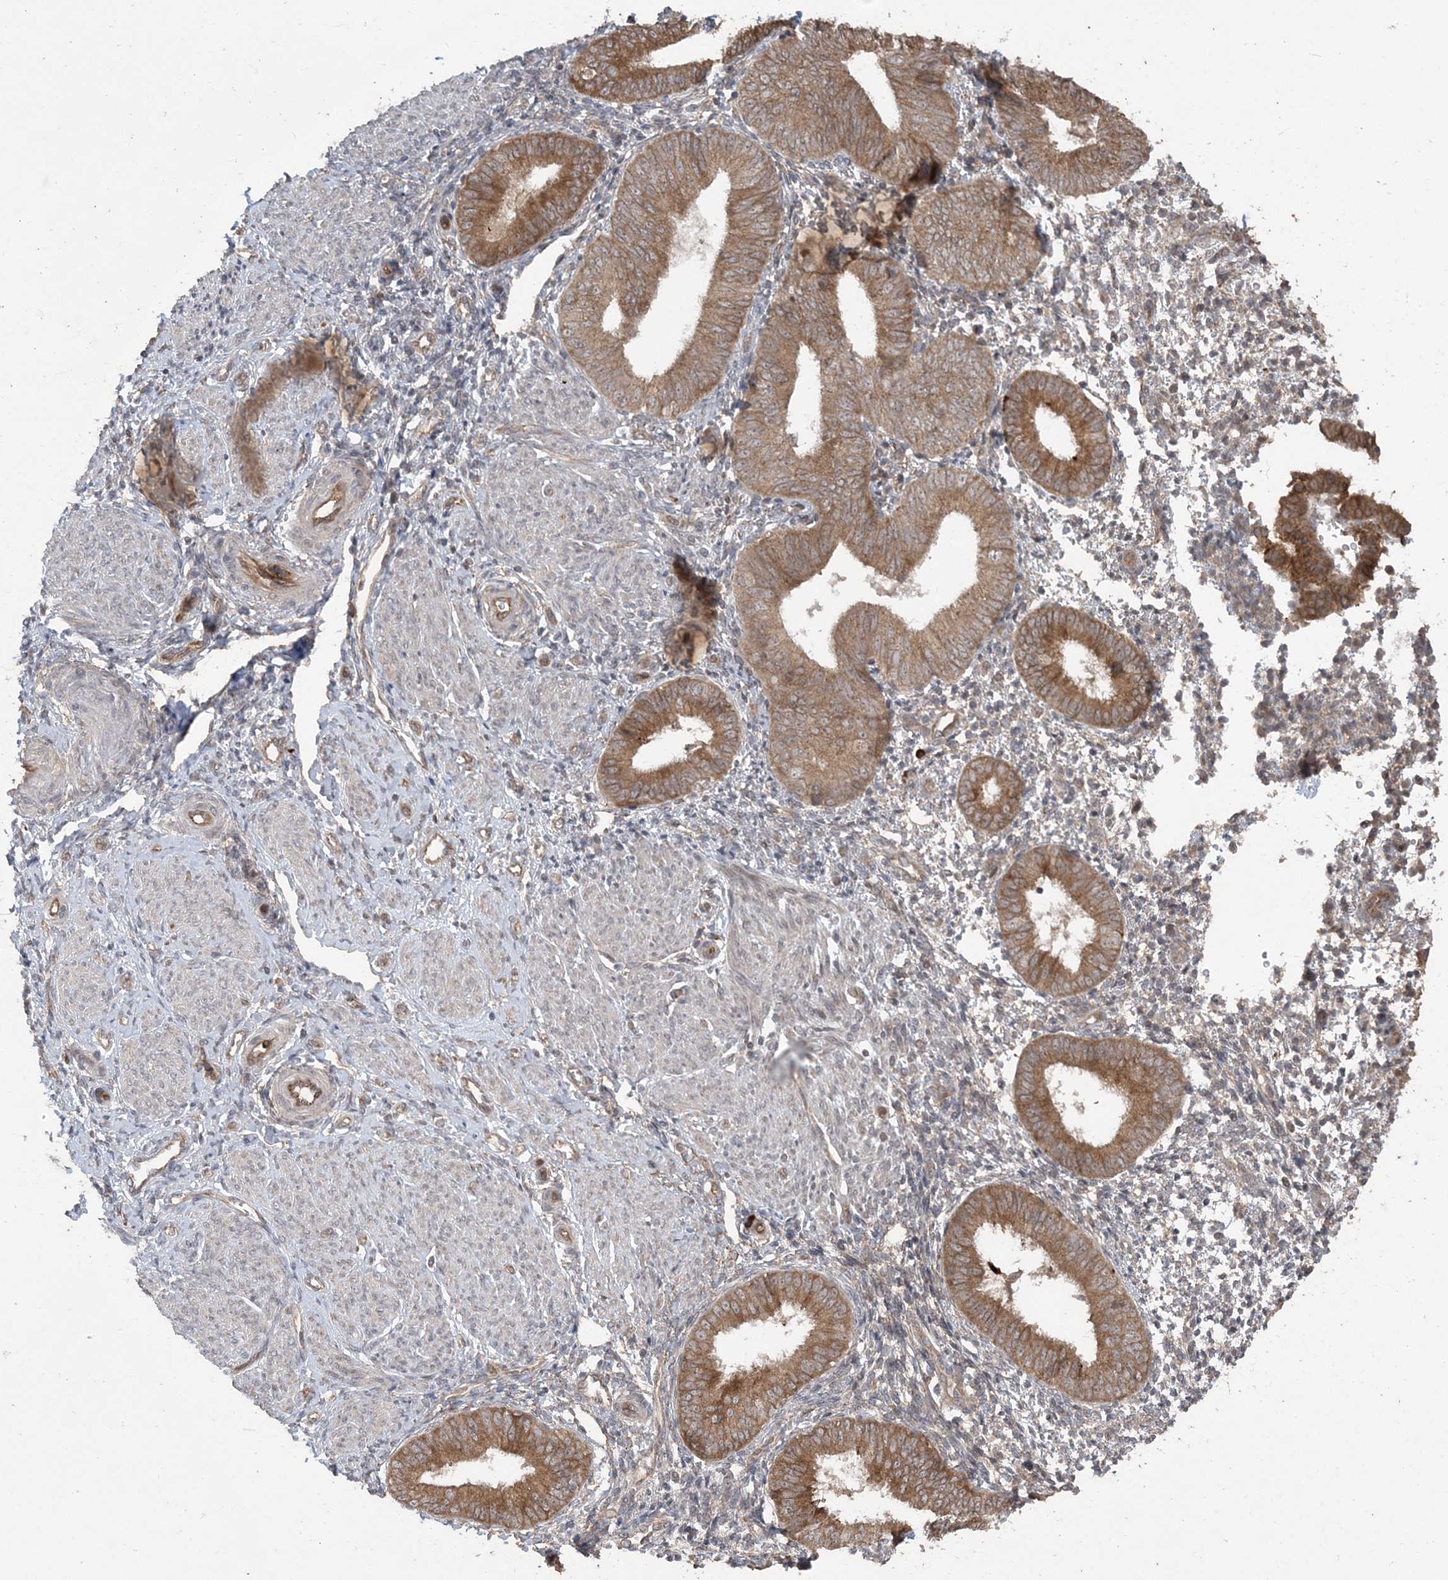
{"staining": {"intensity": "moderate", "quantity": "<25%", "location": "cytoplasmic/membranous"}, "tissue": "endometrium", "cell_type": "Cells in endometrial stroma", "image_type": "normal", "snomed": [{"axis": "morphology", "description": "Normal tissue, NOS"}, {"axis": "topography", "description": "Uterus"}, {"axis": "topography", "description": "Endometrium"}], "caption": "Approximately <25% of cells in endometrial stroma in normal human endometrium demonstrate moderate cytoplasmic/membranous protein expression as visualized by brown immunohistochemical staining.", "gene": "HERPUD1", "patient": {"sex": "female", "age": 48}}